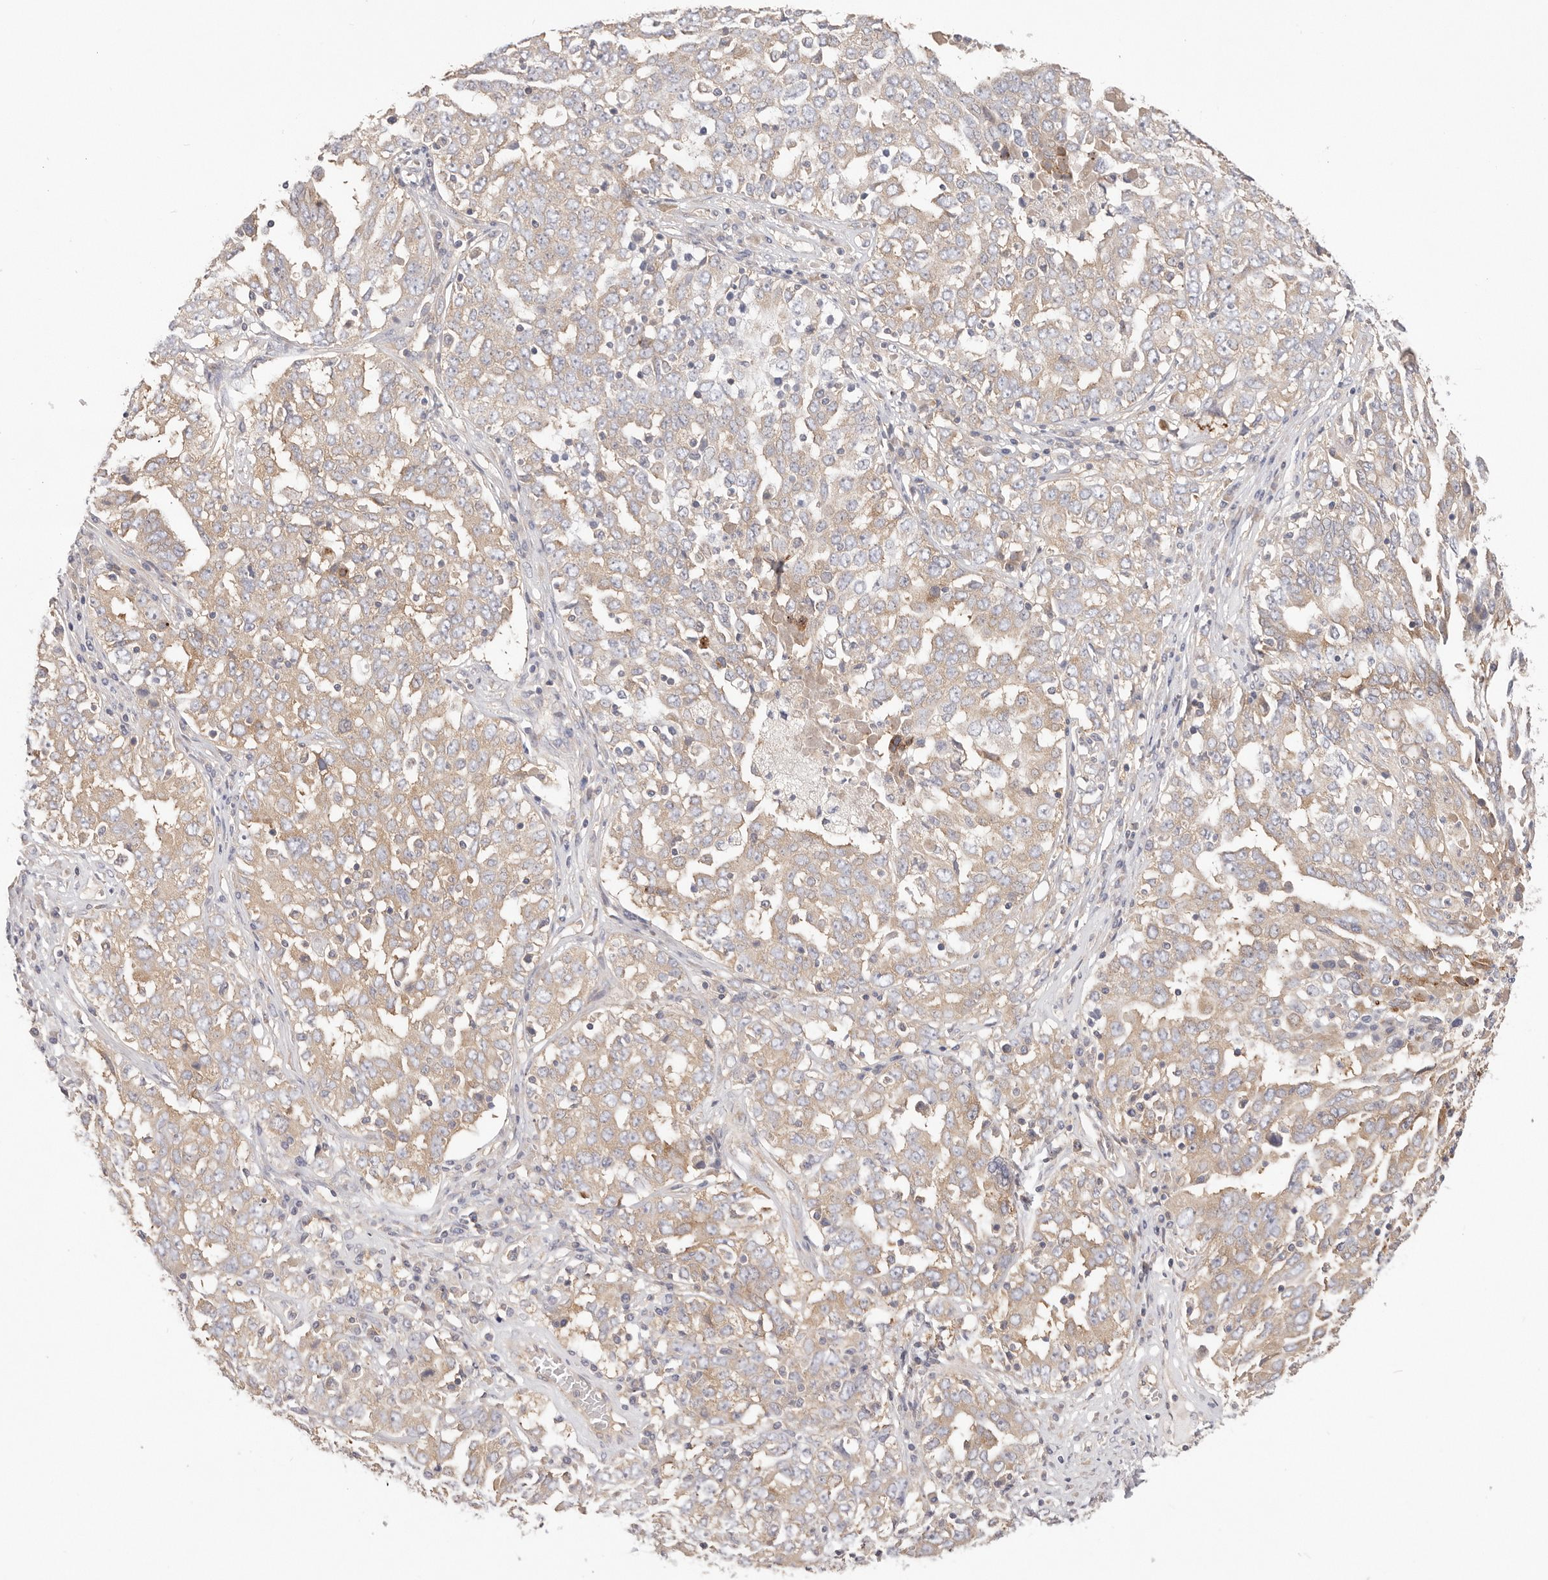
{"staining": {"intensity": "weak", "quantity": ">75%", "location": "cytoplasmic/membranous"}, "tissue": "ovarian cancer", "cell_type": "Tumor cells", "image_type": "cancer", "snomed": [{"axis": "morphology", "description": "Carcinoma, endometroid"}, {"axis": "topography", "description": "Ovary"}], "caption": "A brown stain highlights weak cytoplasmic/membranous expression of a protein in ovarian cancer (endometroid carcinoma) tumor cells. Using DAB (3,3'-diaminobenzidine) (brown) and hematoxylin (blue) stains, captured at high magnification using brightfield microscopy.", "gene": "KCMF1", "patient": {"sex": "female", "age": 62}}